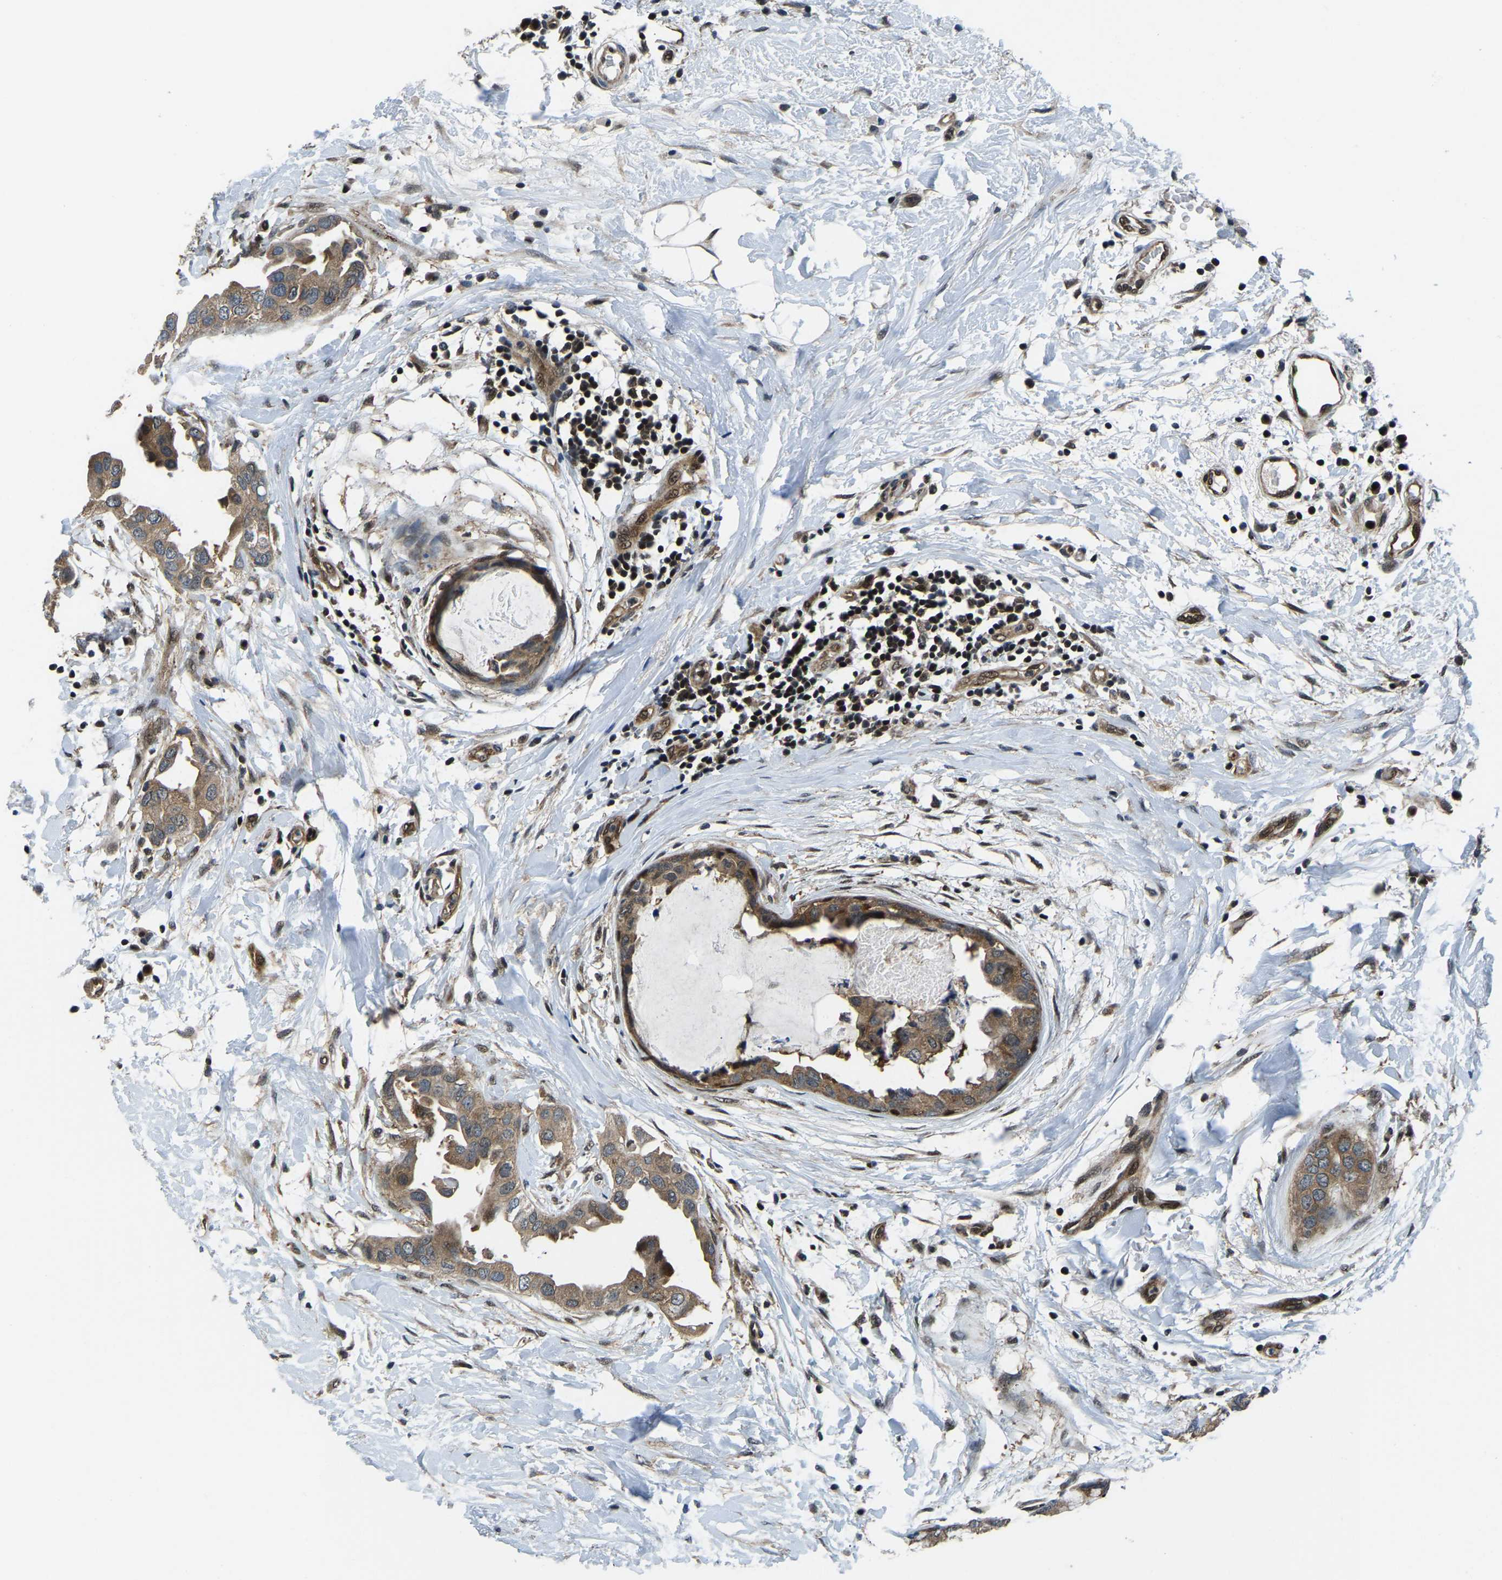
{"staining": {"intensity": "moderate", "quantity": ">75%", "location": "cytoplasmic/membranous"}, "tissue": "breast cancer", "cell_type": "Tumor cells", "image_type": "cancer", "snomed": [{"axis": "morphology", "description": "Duct carcinoma"}, {"axis": "topography", "description": "Breast"}], "caption": "Immunohistochemistry (IHC) image of breast cancer stained for a protein (brown), which displays medium levels of moderate cytoplasmic/membranous staining in about >75% of tumor cells.", "gene": "DFFA", "patient": {"sex": "female", "age": 40}}